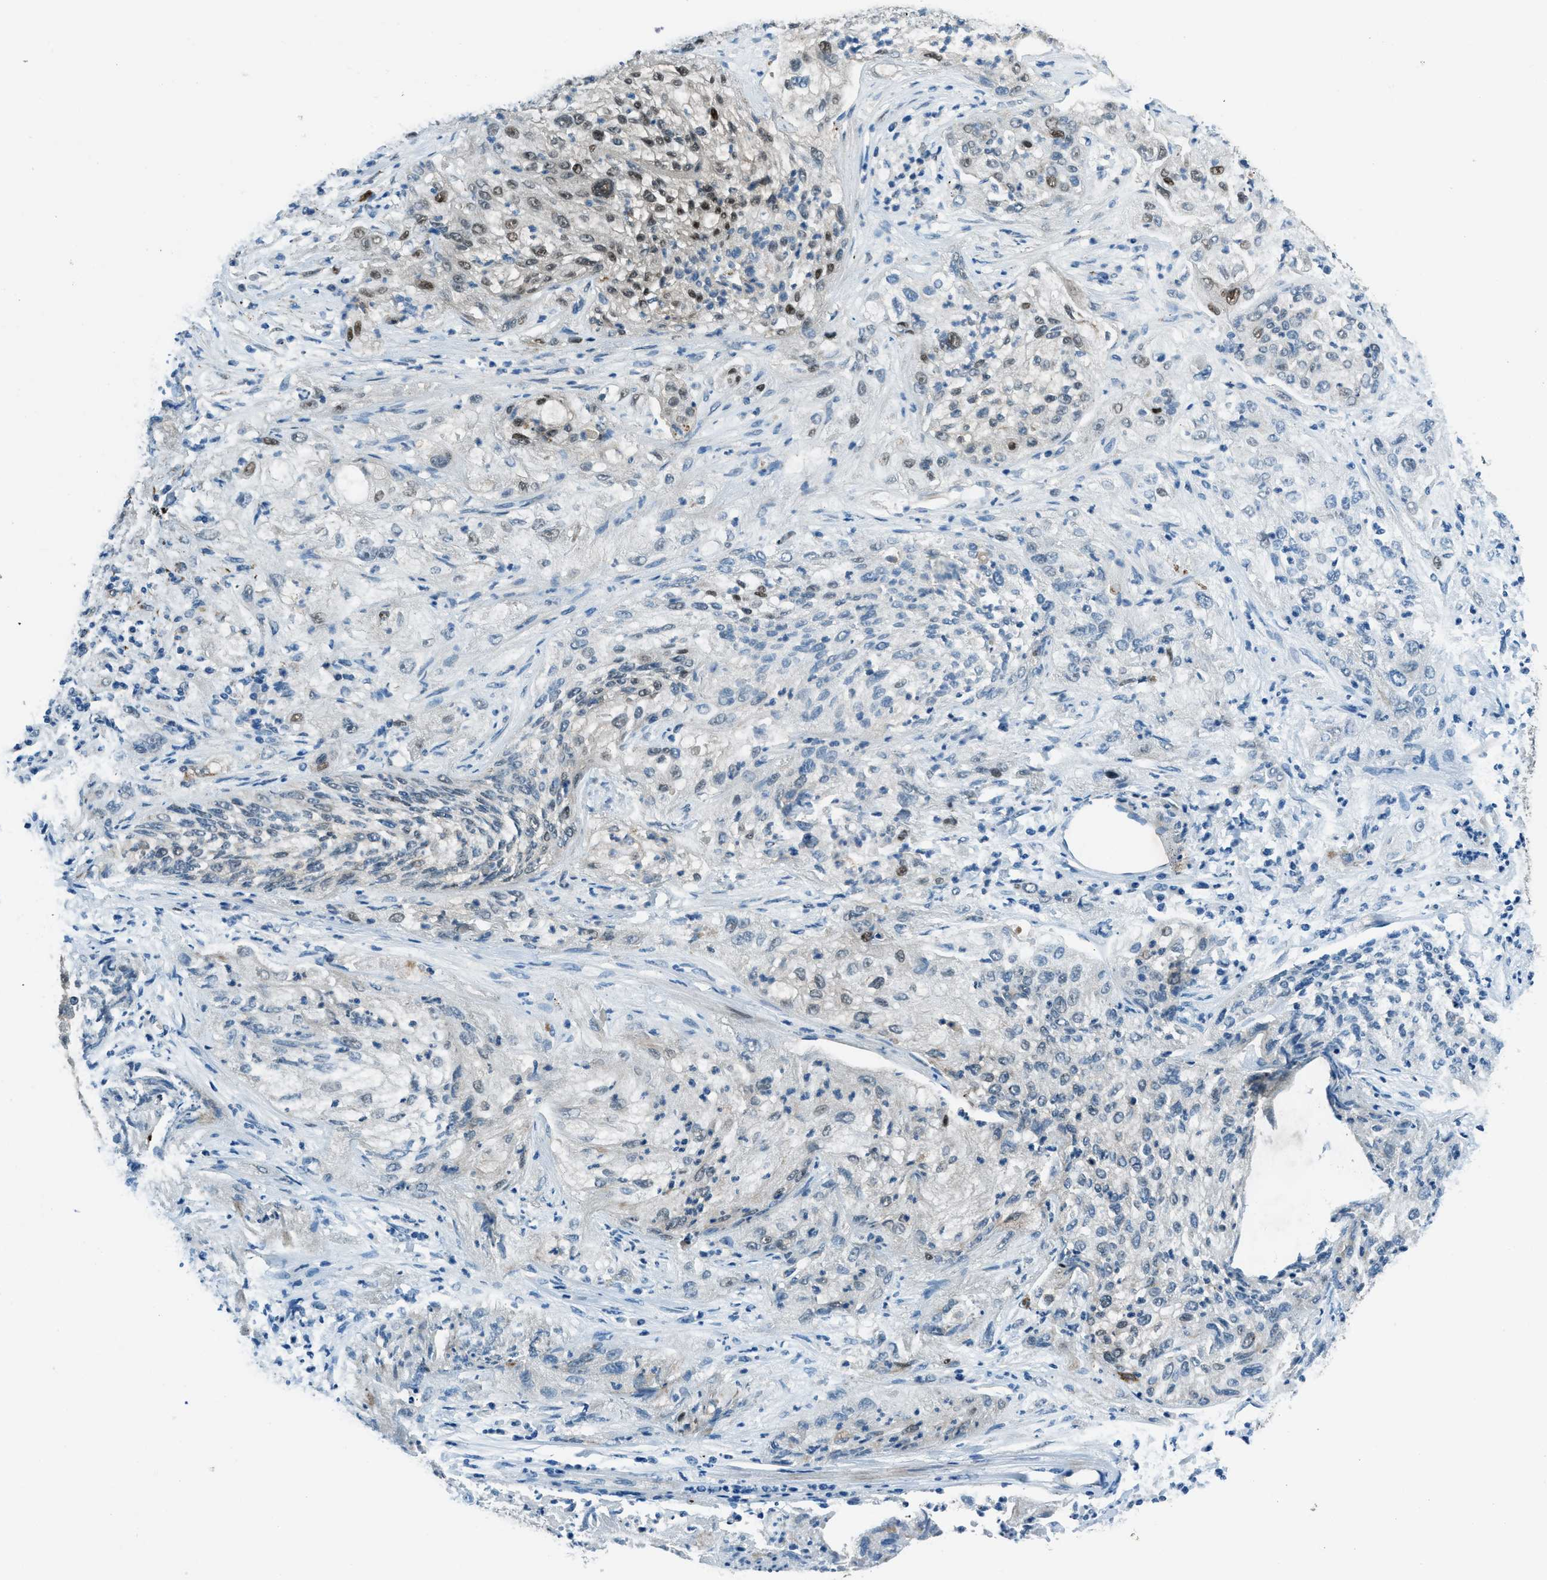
{"staining": {"intensity": "moderate", "quantity": "25%-75%", "location": "nuclear"}, "tissue": "lung cancer", "cell_type": "Tumor cells", "image_type": "cancer", "snomed": [{"axis": "morphology", "description": "Inflammation, NOS"}, {"axis": "morphology", "description": "Squamous cell carcinoma, NOS"}, {"axis": "topography", "description": "Lymph node"}, {"axis": "topography", "description": "Soft tissue"}, {"axis": "topography", "description": "Lung"}], "caption": "Immunohistochemical staining of human lung cancer exhibits moderate nuclear protein staining in approximately 25%-75% of tumor cells. (IHC, brightfield microscopy, high magnification).", "gene": "NPEPL1", "patient": {"sex": "male", "age": 66}}